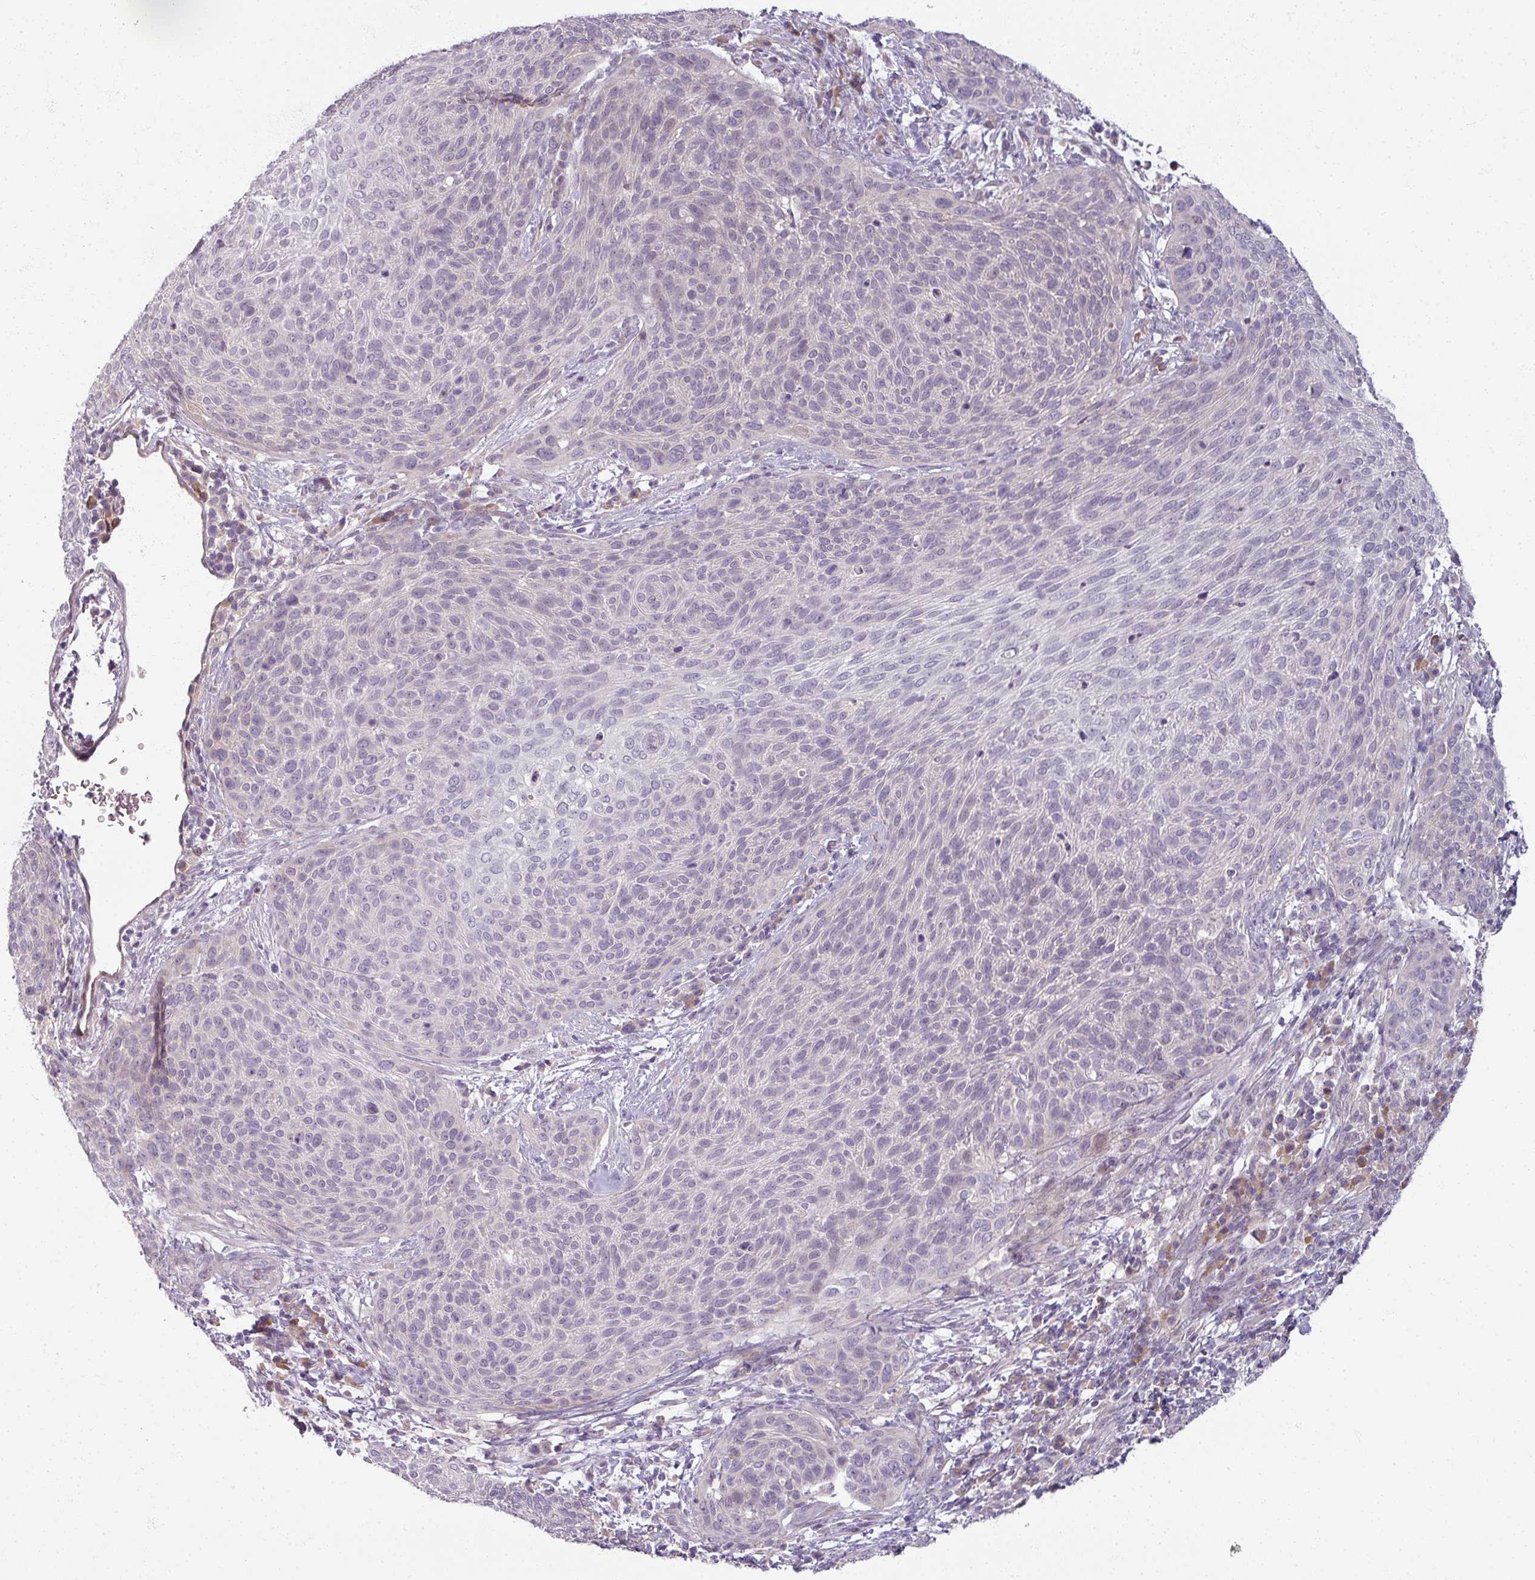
{"staining": {"intensity": "negative", "quantity": "none", "location": "none"}, "tissue": "cervical cancer", "cell_type": "Tumor cells", "image_type": "cancer", "snomed": [{"axis": "morphology", "description": "Squamous cell carcinoma, NOS"}, {"axis": "topography", "description": "Cervix"}], "caption": "Protein analysis of cervical cancer displays no significant positivity in tumor cells. (Brightfield microscopy of DAB immunohistochemistry (IHC) at high magnification).", "gene": "MYMK", "patient": {"sex": "female", "age": 31}}